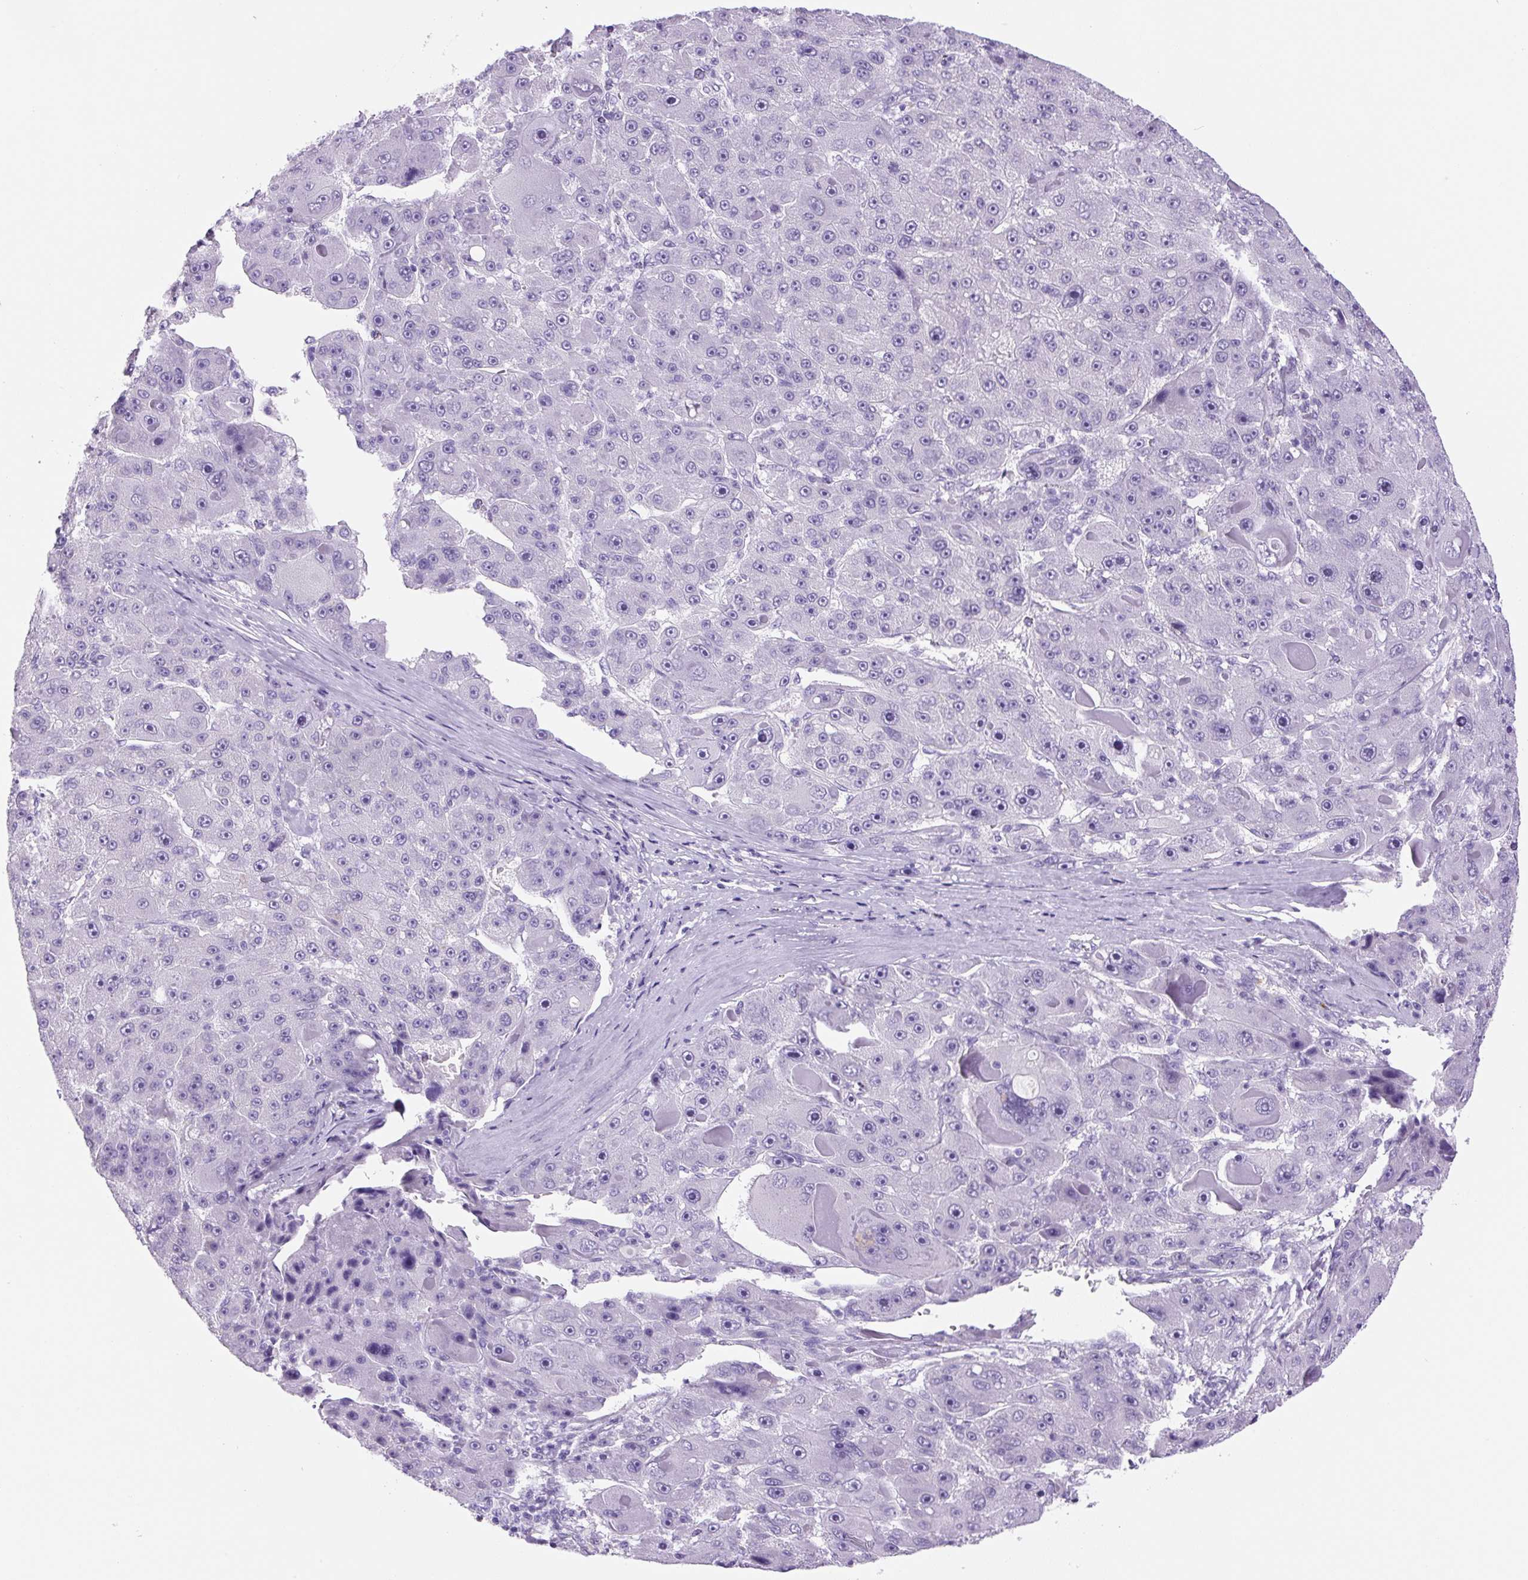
{"staining": {"intensity": "negative", "quantity": "none", "location": "none"}, "tissue": "liver cancer", "cell_type": "Tumor cells", "image_type": "cancer", "snomed": [{"axis": "morphology", "description": "Carcinoma, Hepatocellular, NOS"}, {"axis": "topography", "description": "Liver"}], "caption": "Image shows no protein staining in tumor cells of liver hepatocellular carcinoma tissue. Brightfield microscopy of immunohistochemistry stained with DAB (3,3'-diaminobenzidine) (brown) and hematoxylin (blue), captured at high magnification.", "gene": "PRRT1", "patient": {"sex": "male", "age": 76}}